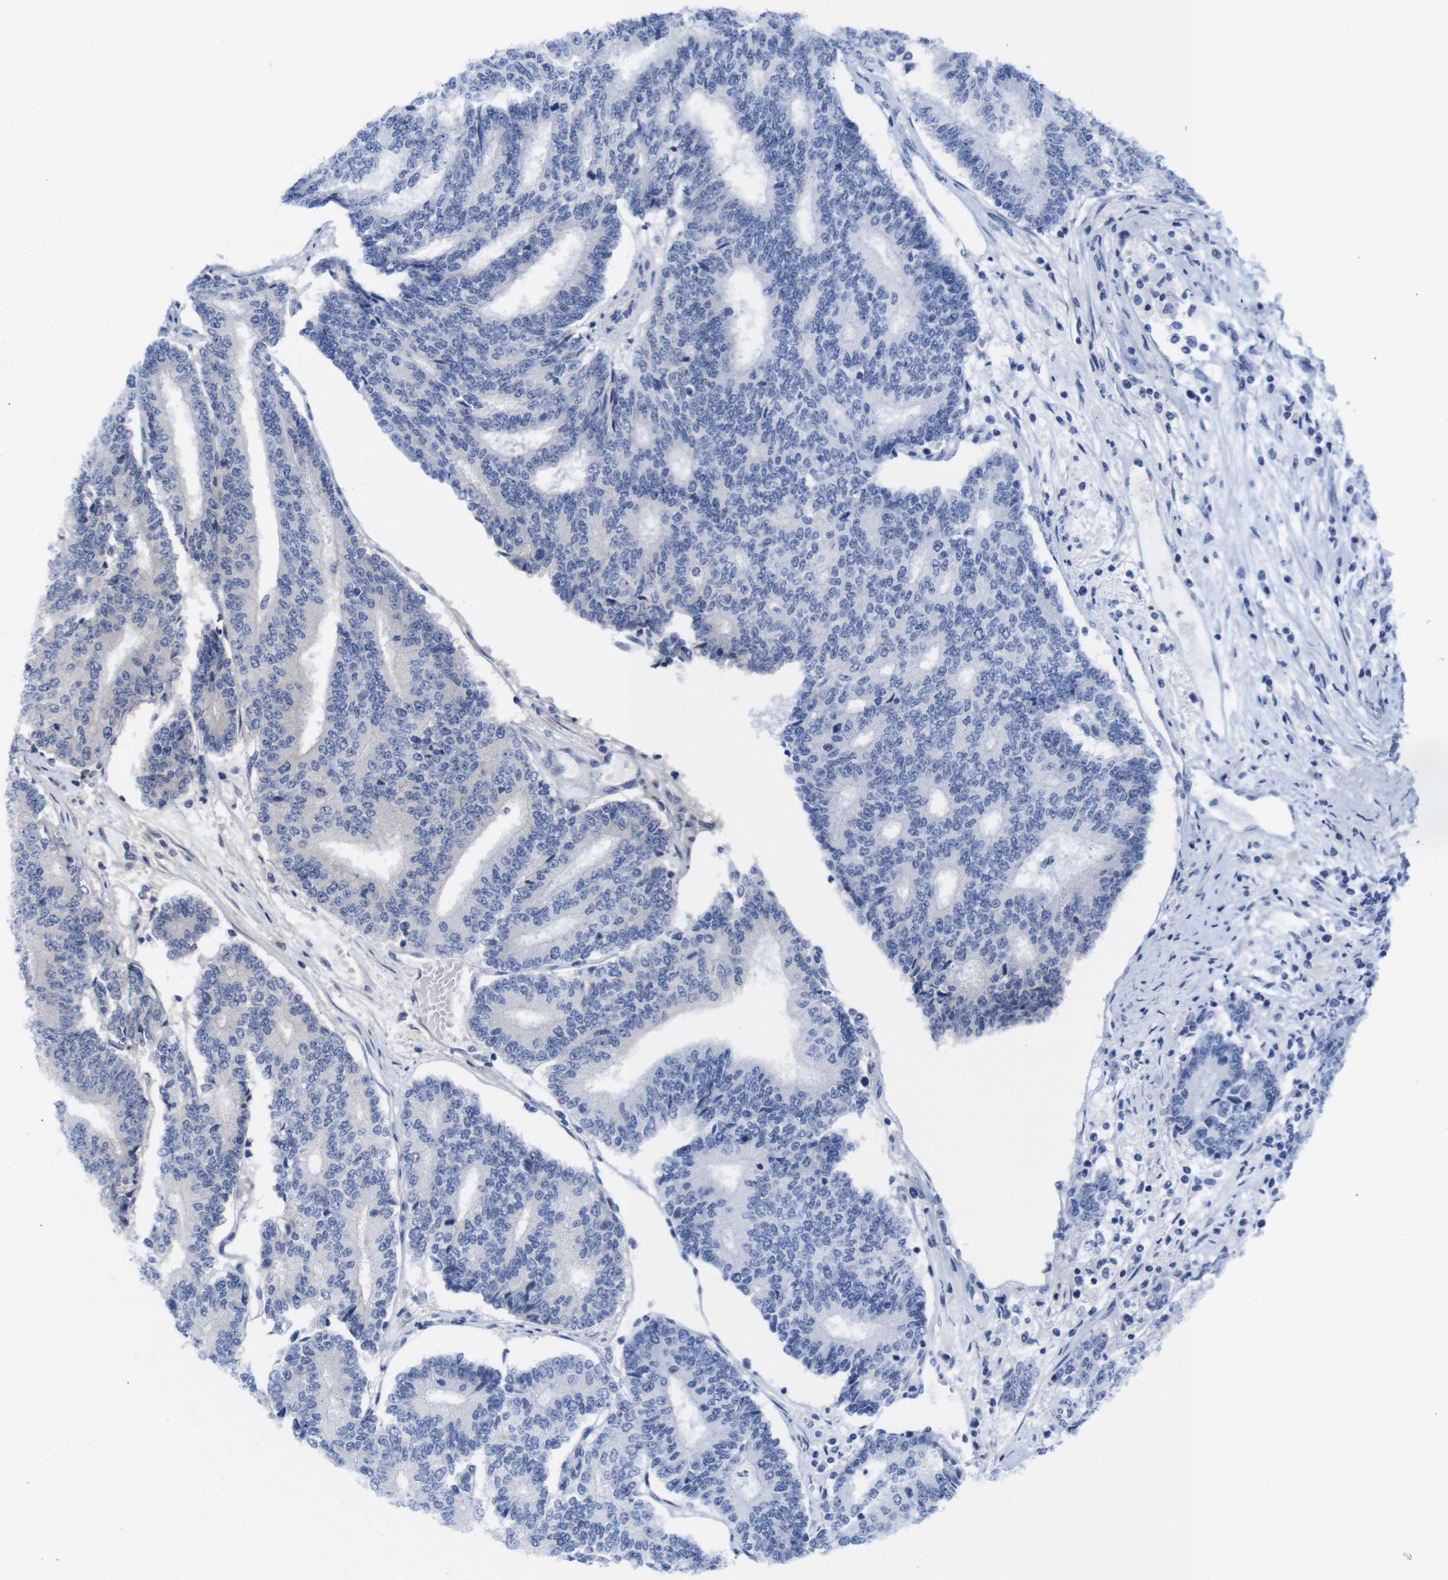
{"staining": {"intensity": "negative", "quantity": "none", "location": "none"}, "tissue": "prostate cancer", "cell_type": "Tumor cells", "image_type": "cancer", "snomed": [{"axis": "morphology", "description": "Normal tissue, NOS"}, {"axis": "morphology", "description": "Adenocarcinoma, High grade"}, {"axis": "topography", "description": "Prostate"}, {"axis": "topography", "description": "Seminal veicle"}], "caption": "The image demonstrates no staining of tumor cells in prostate cancer.", "gene": "TCEAL9", "patient": {"sex": "male", "age": 55}}